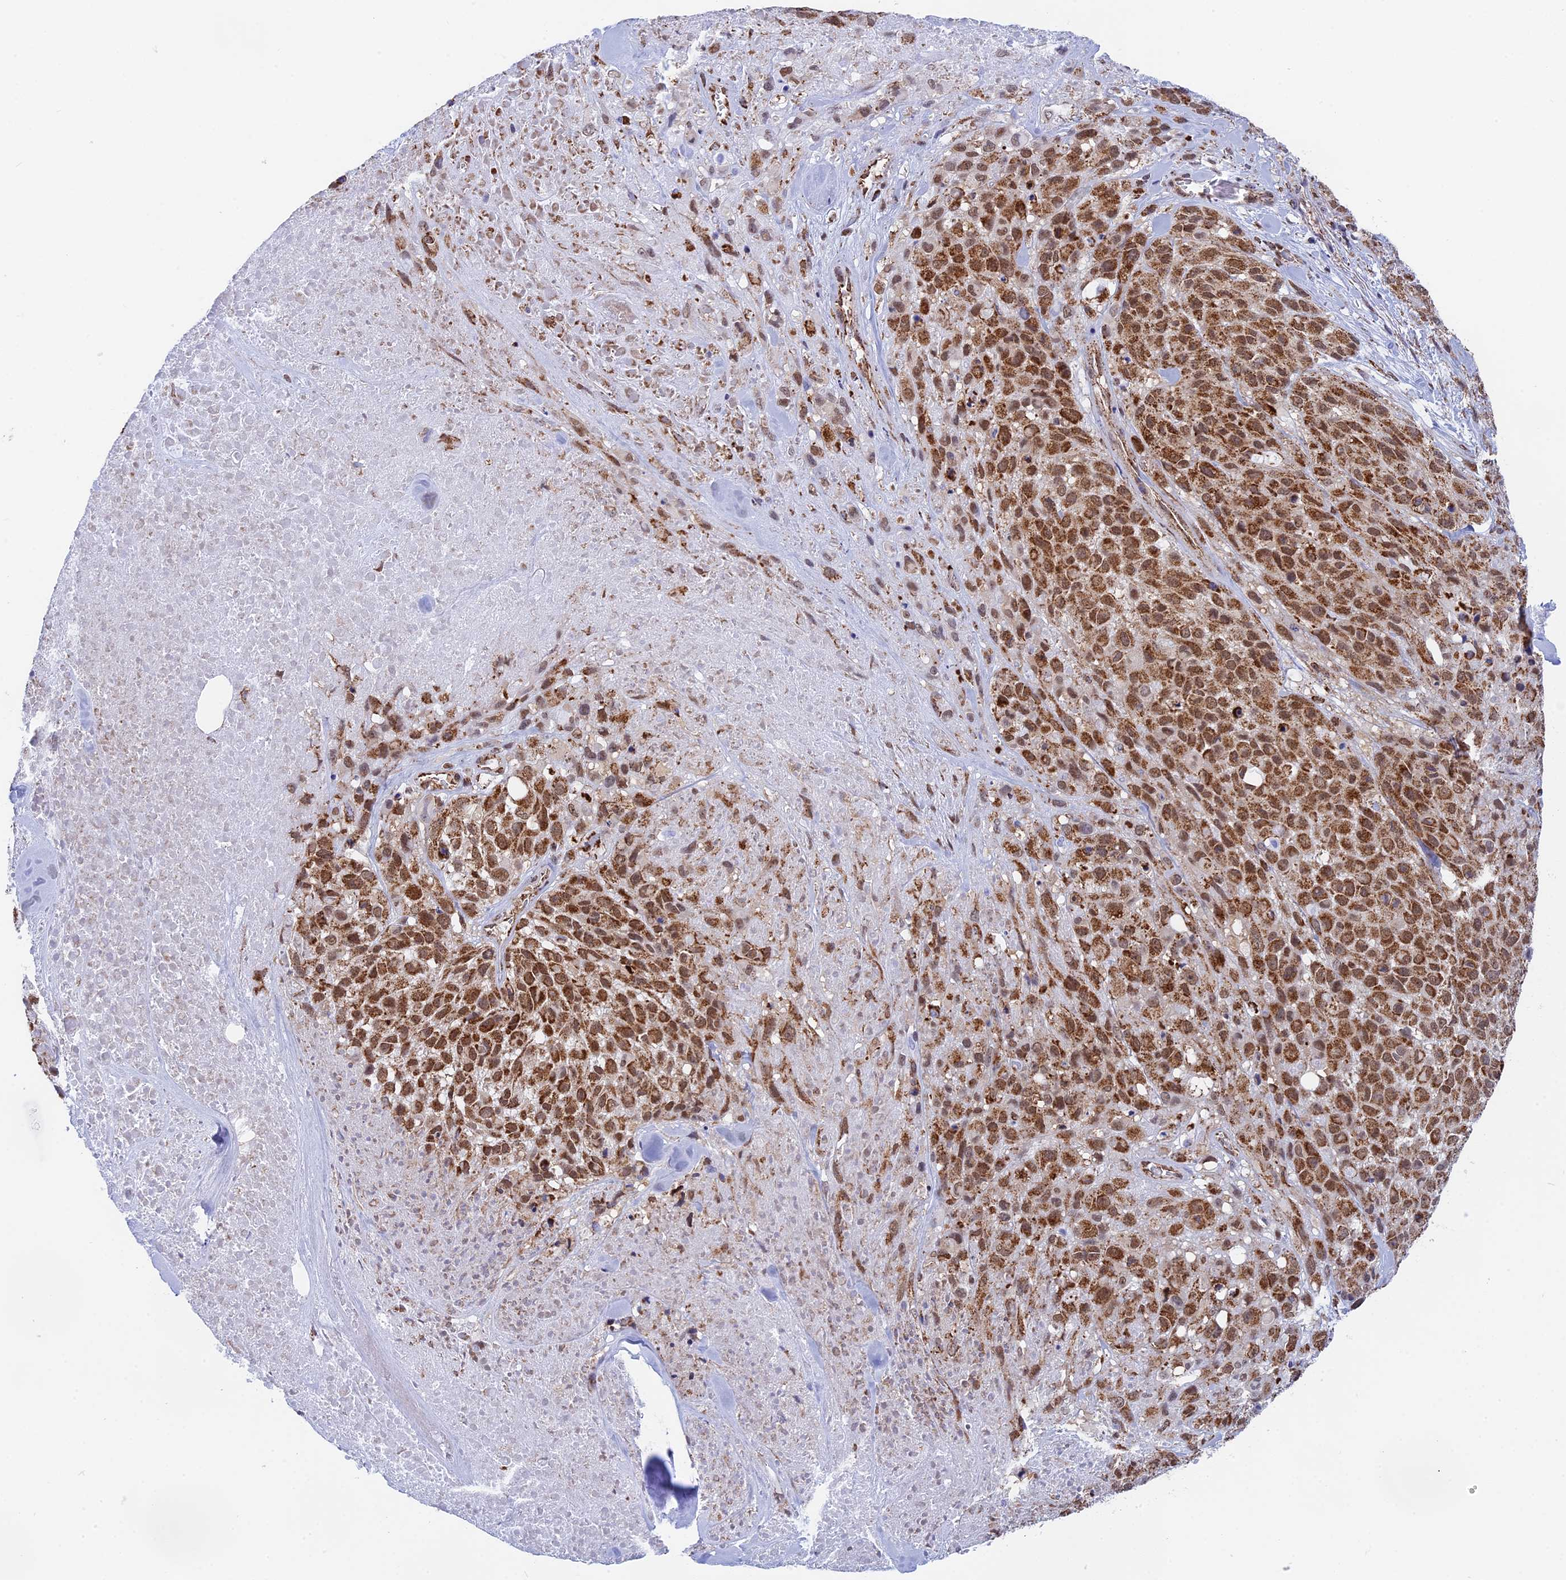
{"staining": {"intensity": "strong", "quantity": ">75%", "location": "cytoplasmic/membranous"}, "tissue": "melanoma", "cell_type": "Tumor cells", "image_type": "cancer", "snomed": [{"axis": "morphology", "description": "Malignant melanoma, Metastatic site"}, {"axis": "topography", "description": "Skin"}], "caption": "Immunohistochemistry image of melanoma stained for a protein (brown), which reveals high levels of strong cytoplasmic/membranous expression in about >75% of tumor cells.", "gene": "CDC16", "patient": {"sex": "female", "age": 81}}